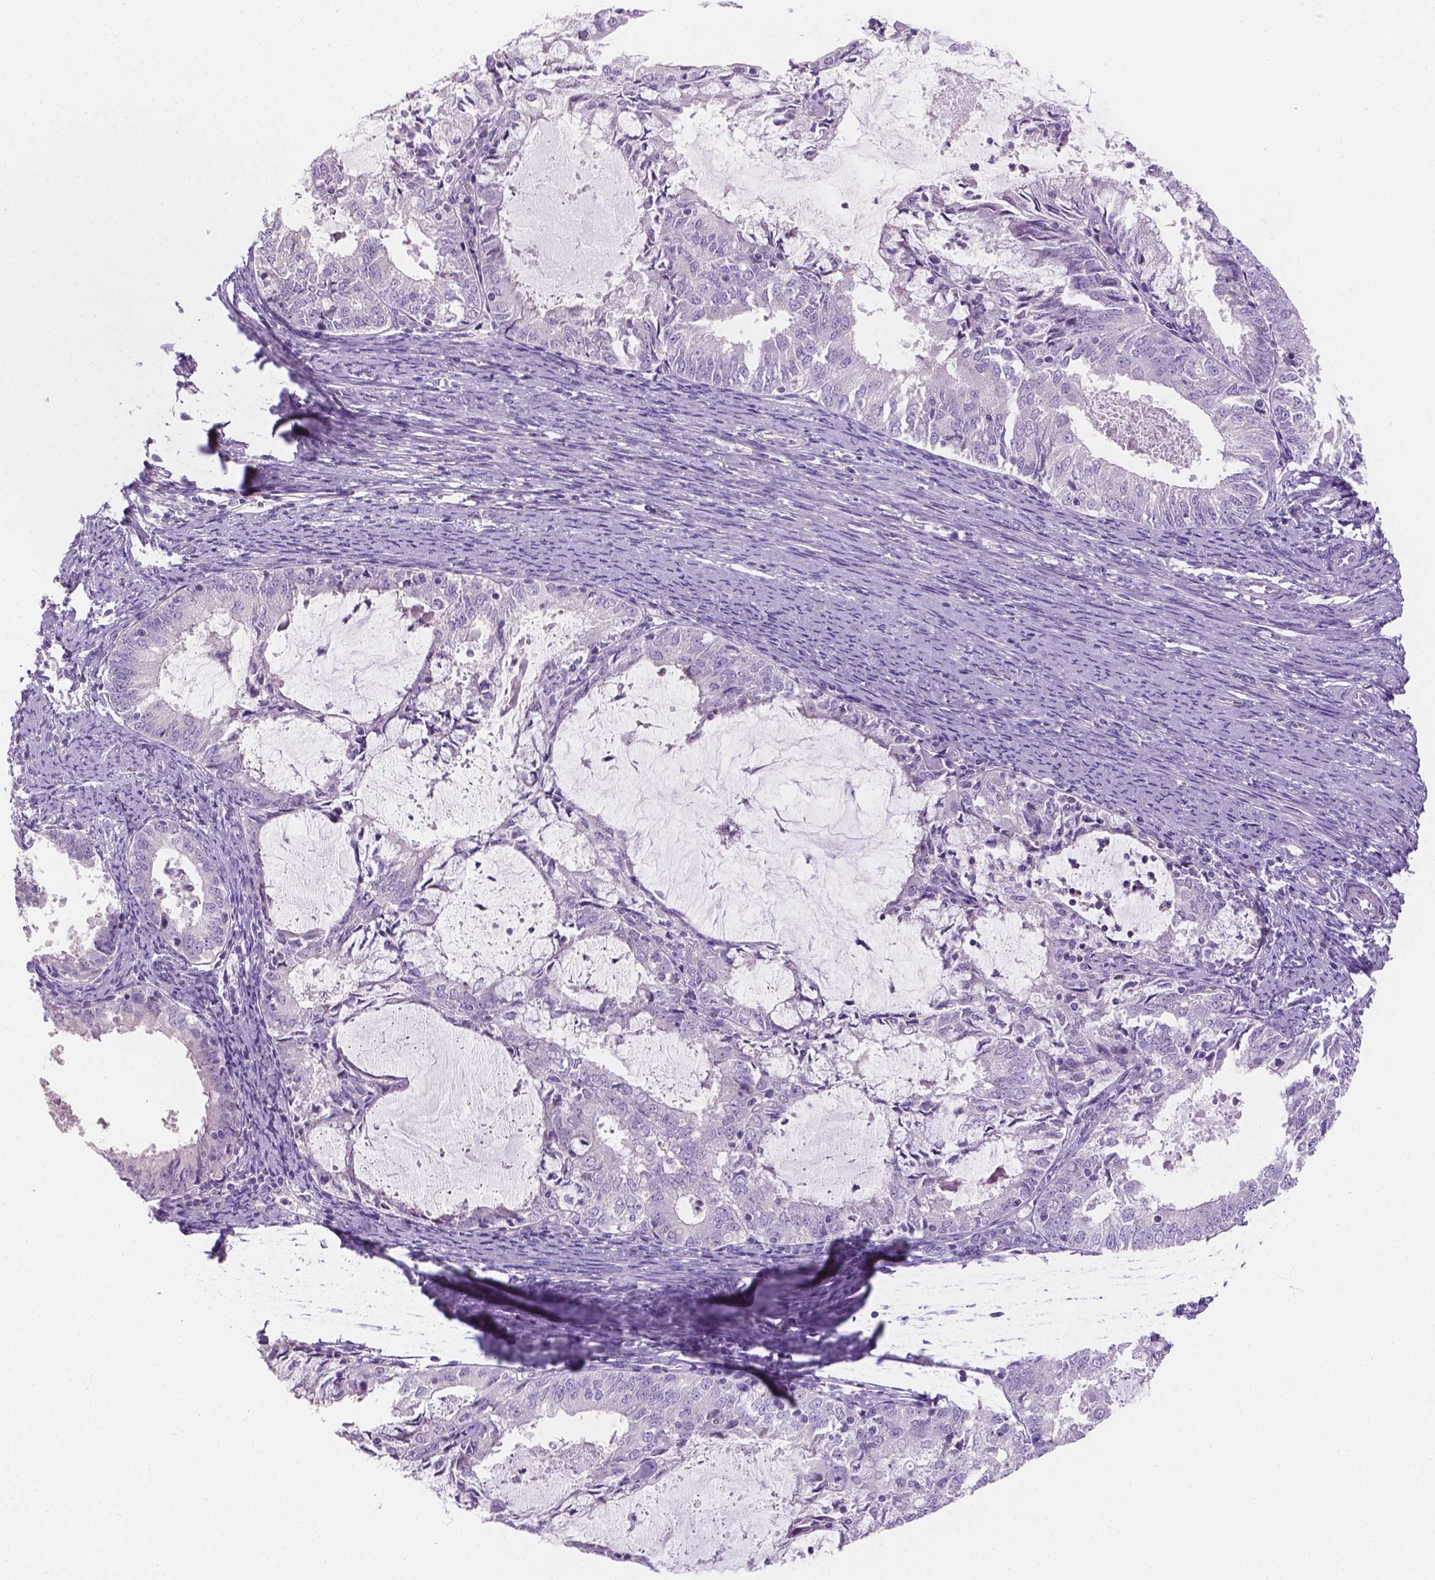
{"staining": {"intensity": "negative", "quantity": "none", "location": "none"}, "tissue": "endometrial cancer", "cell_type": "Tumor cells", "image_type": "cancer", "snomed": [{"axis": "morphology", "description": "Adenocarcinoma, NOS"}, {"axis": "topography", "description": "Endometrium"}], "caption": "High power microscopy histopathology image of an IHC photomicrograph of endometrial cancer, revealing no significant positivity in tumor cells. (Brightfield microscopy of DAB (3,3'-diaminobenzidine) IHC at high magnification).", "gene": "SBSN", "patient": {"sex": "female", "age": 57}}